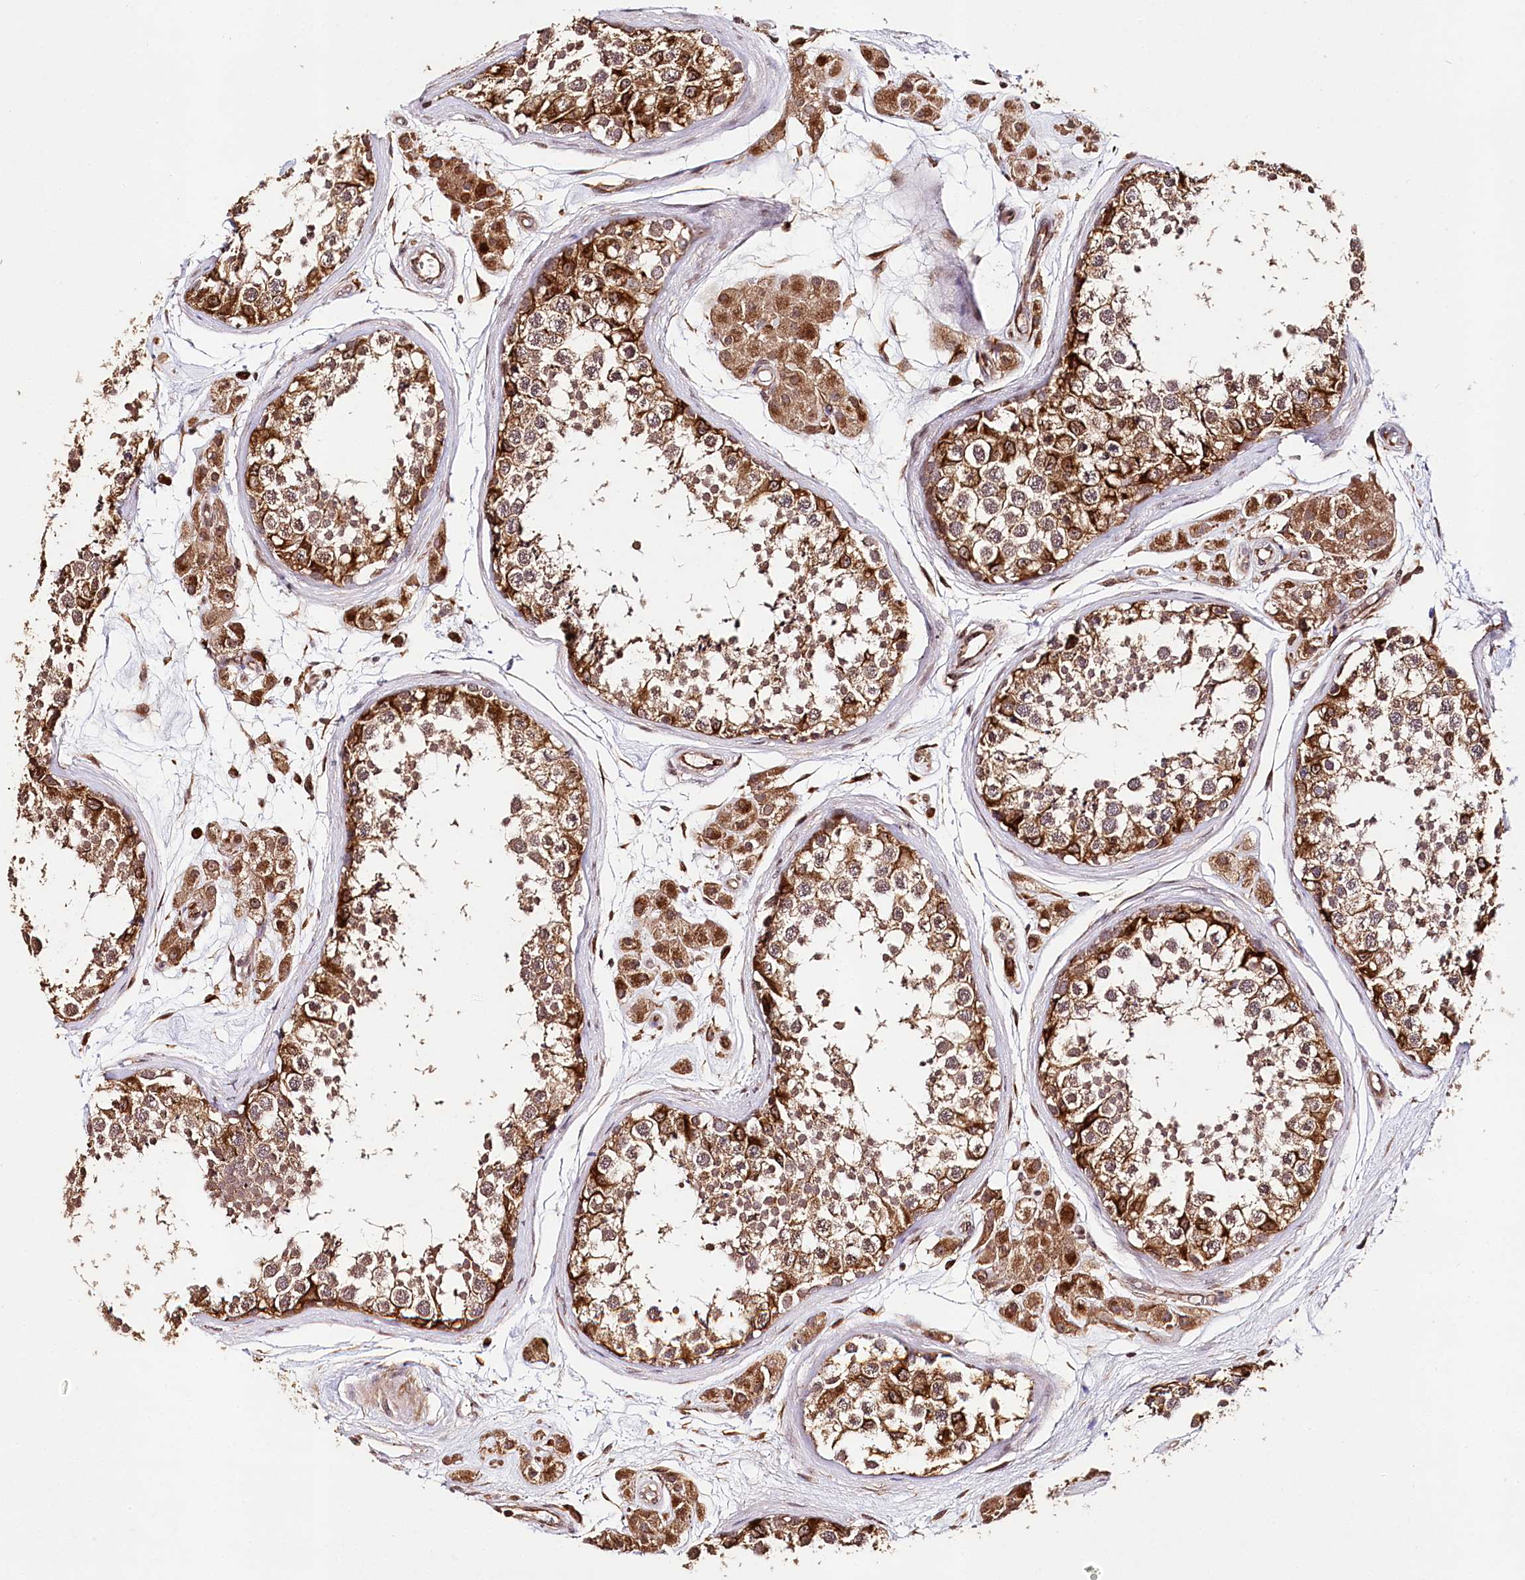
{"staining": {"intensity": "strong", "quantity": ">75%", "location": "cytoplasmic/membranous,nuclear"}, "tissue": "testis", "cell_type": "Cells in seminiferous ducts", "image_type": "normal", "snomed": [{"axis": "morphology", "description": "Normal tissue, NOS"}, {"axis": "topography", "description": "Testis"}], "caption": "Immunohistochemistry (IHC) micrograph of unremarkable testis stained for a protein (brown), which reveals high levels of strong cytoplasmic/membranous,nuclear staining in about >75% of cells in seminiferous ducts.", "gene": "DMXL1", "patient": {"sex": "male", "age": 56}}